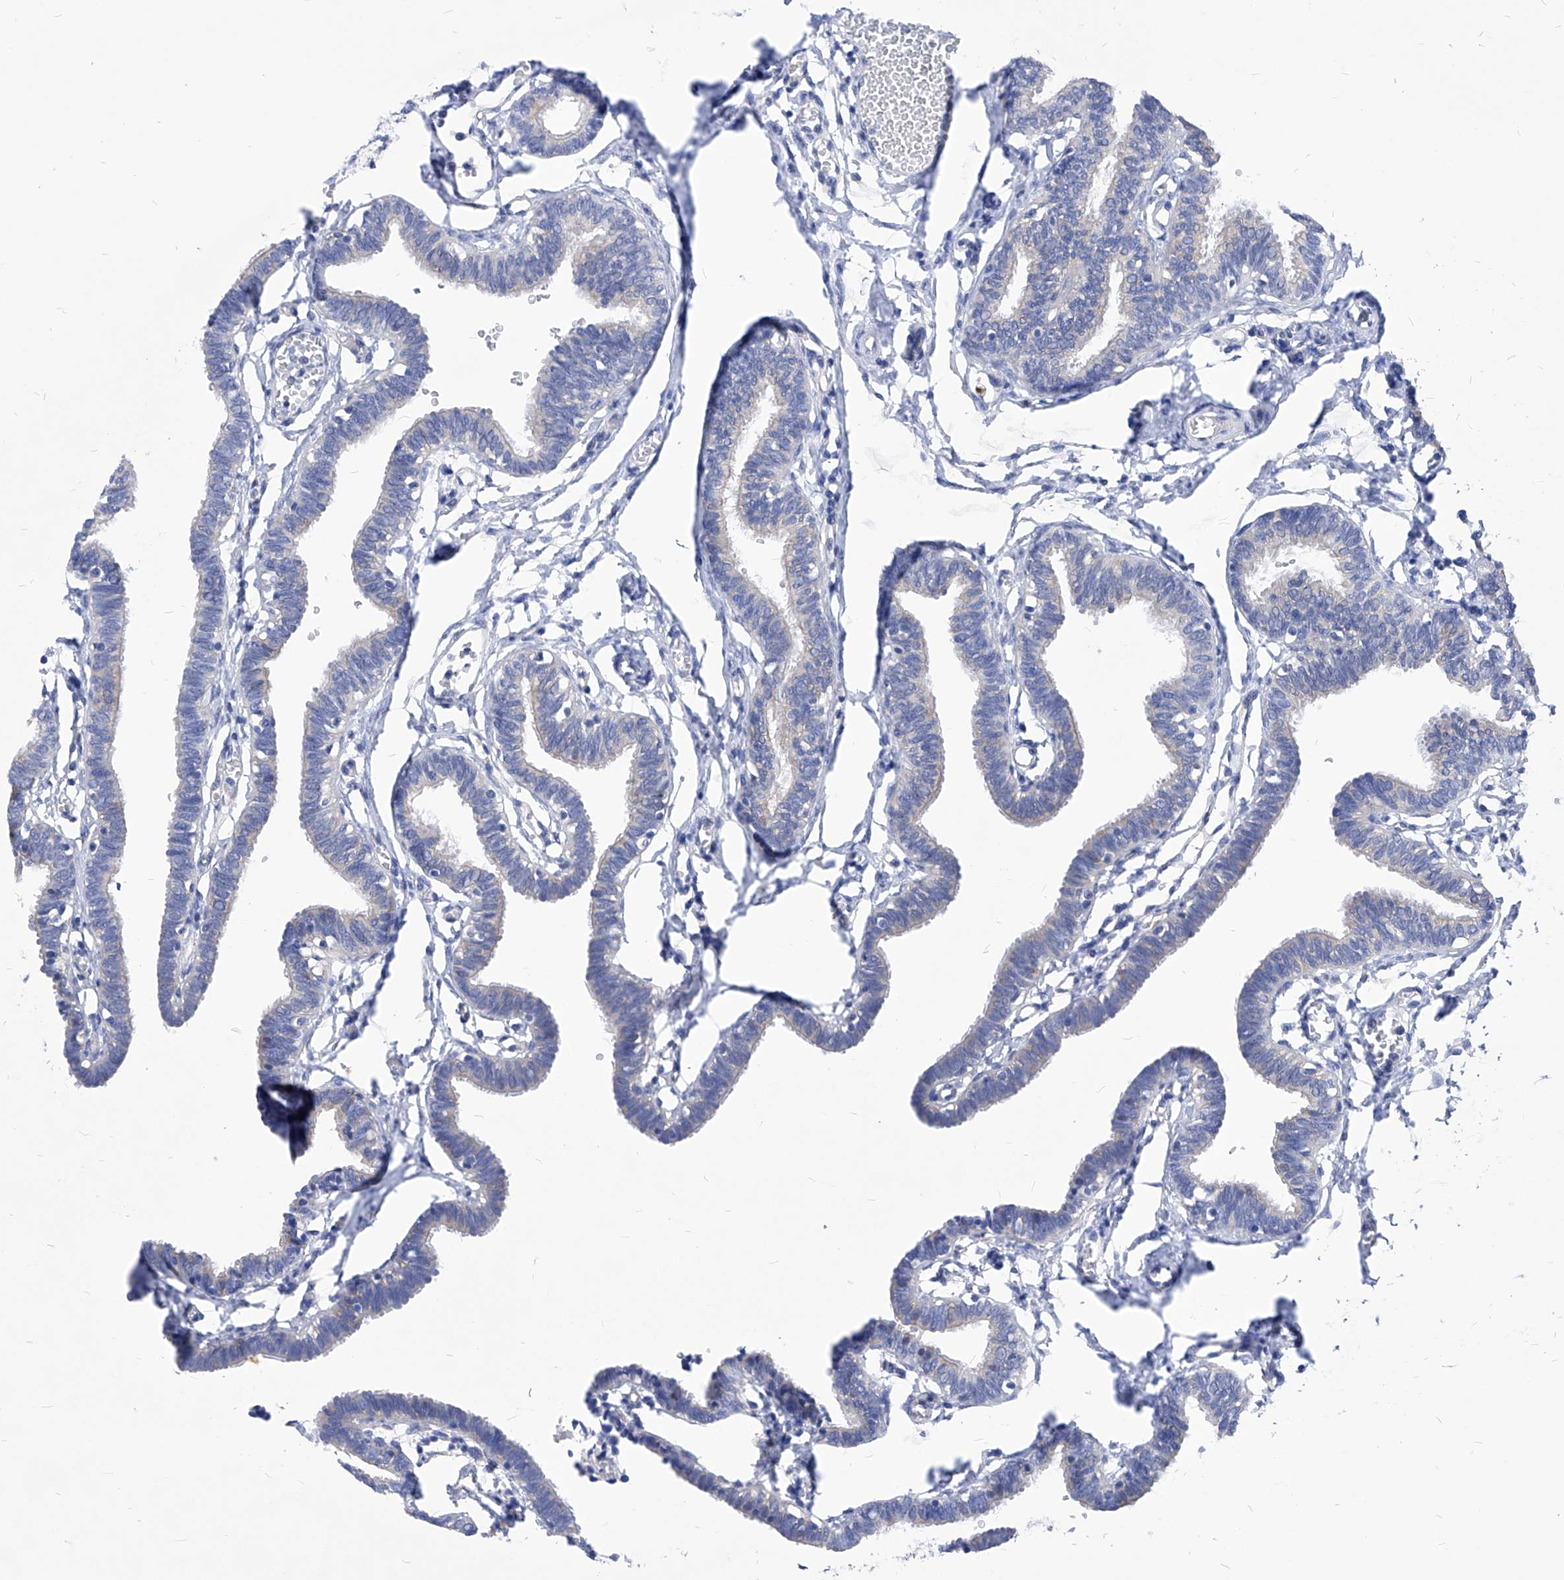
{"staining": {"intensity": "weak", "quantity": "<25%", "location": "cytoplasmic/membranous"}, "tissue": "fallopian tube", "cell_type": "Glandular cells", "image_type": "normal", "snomed": [{"axis": "morphology", "description": "Normal tissue, NOS"}, {"axis": "topography", "description": "Fallopian tube"}, {"axis": "topography", "description": "Ovary"}], "caption": "A high-resolution micrograph shows immunohistochemistry (IHC) staining of unremarkable fallopian tube, which demonstrates no significant expression in glandular cells. (Stains: DAB (3,3'-diaminobenzidine) immunohistochemistry (IHC) with hematoxylin counter stain, Microscopy: brightfield microscopy at high magnification).", "gene": "XPNPEP1", "patient": {"sex": "female", "age": 23}}